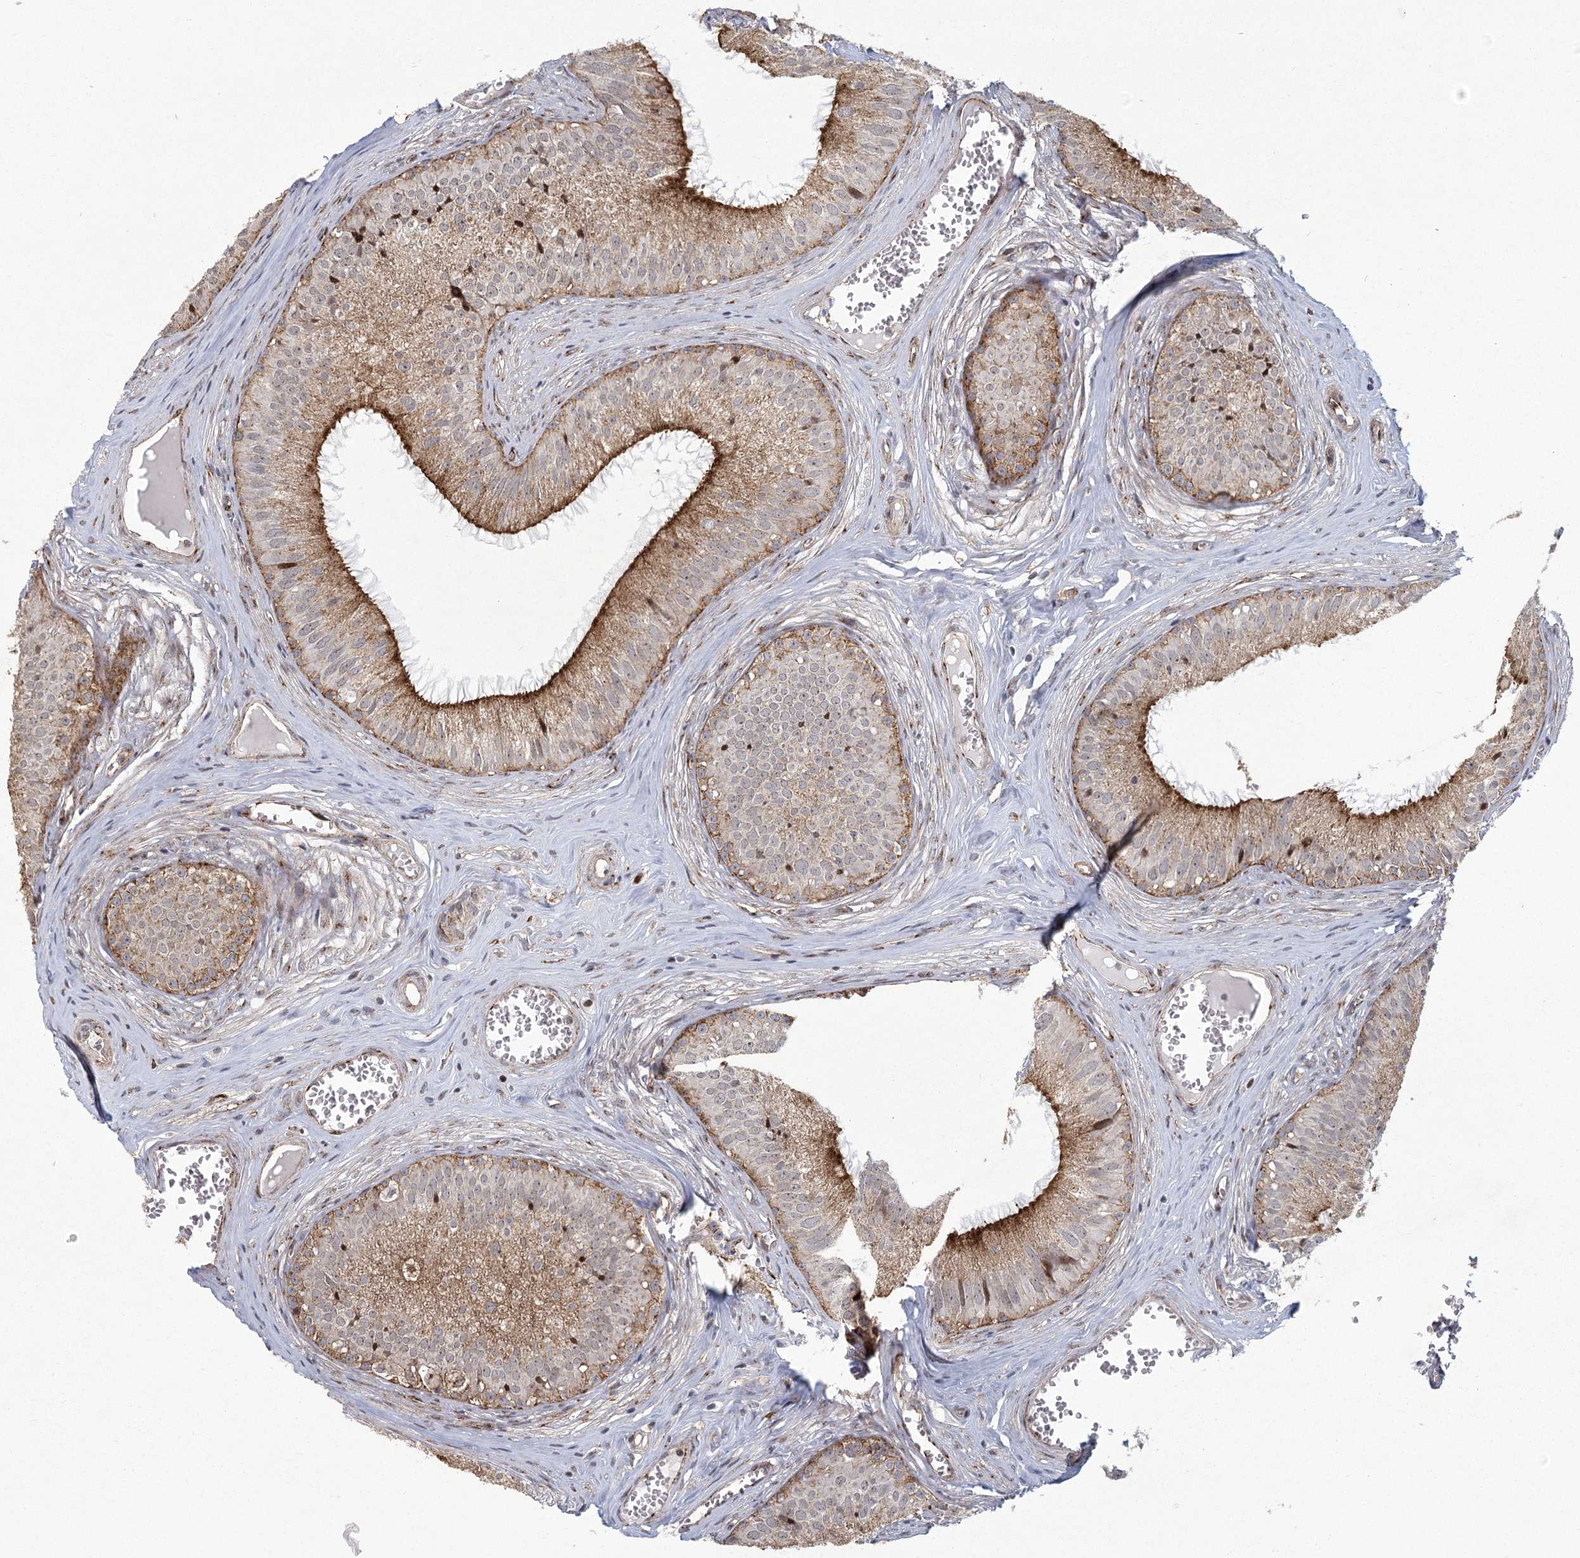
{"staining": {"intensity": "strong", "quantity": "25%-75%", "location": "cytoplasmic/membranous"}, "tissue": "epididymis", "cell_type": "Glandular cells", "image_type": "normal", "snomed": [{"axis": "morphology", "description": "Normal tissue, NOS"}, {"axis": "topography", "description": "Epididymis"}], "caption": "Glandular cells reveal high levels of strong cytoplasmic/membranous expression in about 25%-75% of cells in benign human epididymis. The staining was performed using DAB (3,3'-diaminobenzidine) to visualize the protein expression in brown, while the nuclei were stained in blue with hematoxylin (Magnification: 20x).", "gene": "PARM1", "patient": {"sex": "male", "age": 36}}